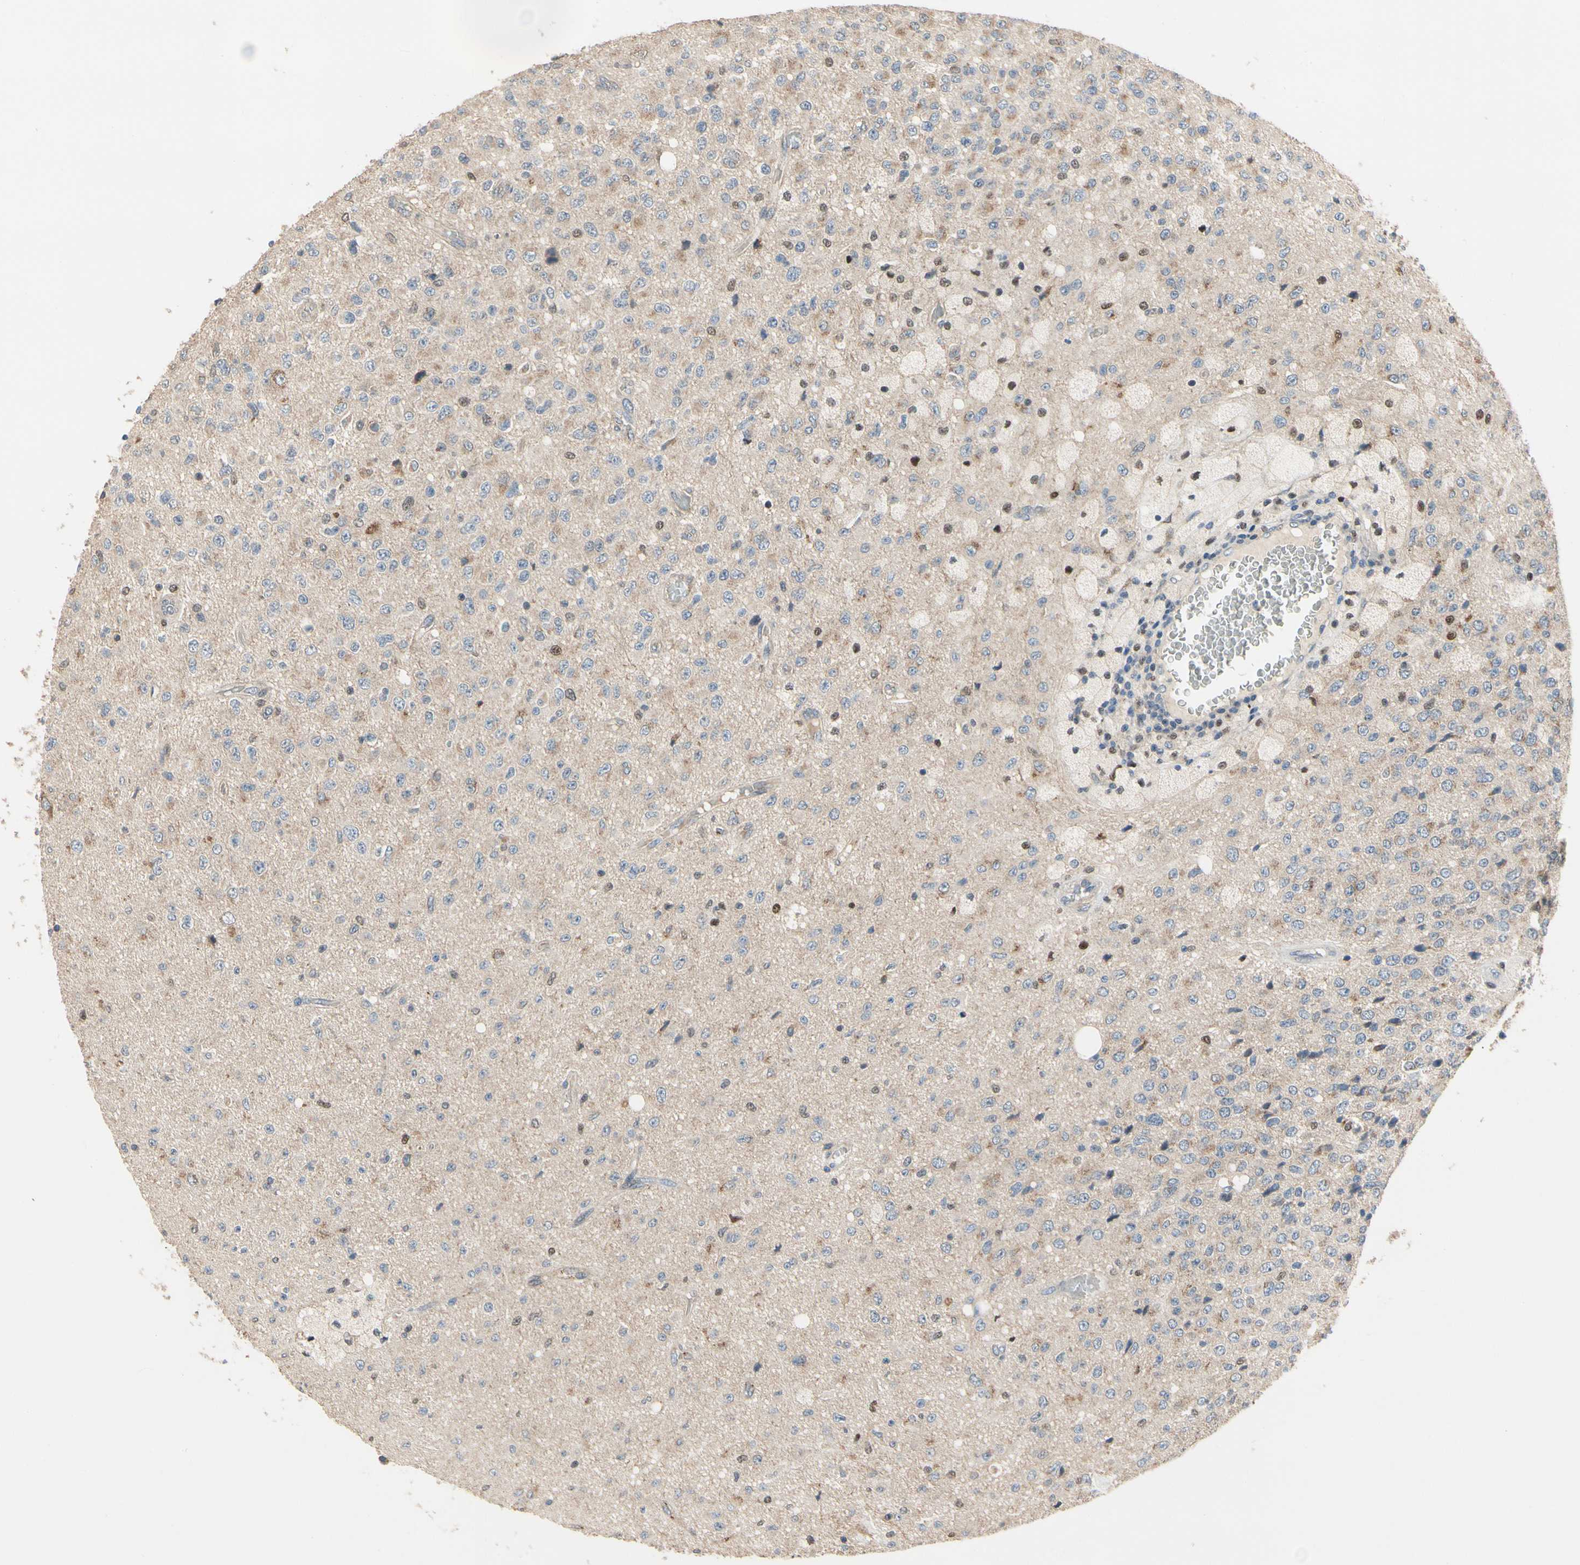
{"staining": {"intensity": "moderate", "quantity": "<25%", "location": "cytoplasmic/membranous,nuclear"}, "tissue": "glioma", "cell_type": "Tumor cells", "image_type": "cancer", "snomed": [{"axis": "morphology", "description": "Glioma, malignant, High grade"}, {"axis": "topography", "description": "pancreas cauda"}], "caption": "This histopathology image exhibits immunohistochemistry staining of high-grade glioma (malignant), with low moderate cytoplasmic/membranous and nuclear positivity in about <25% of tumor cells.", "gene": "CGREF1", "patient": {"sex": "male", "age": 60}}